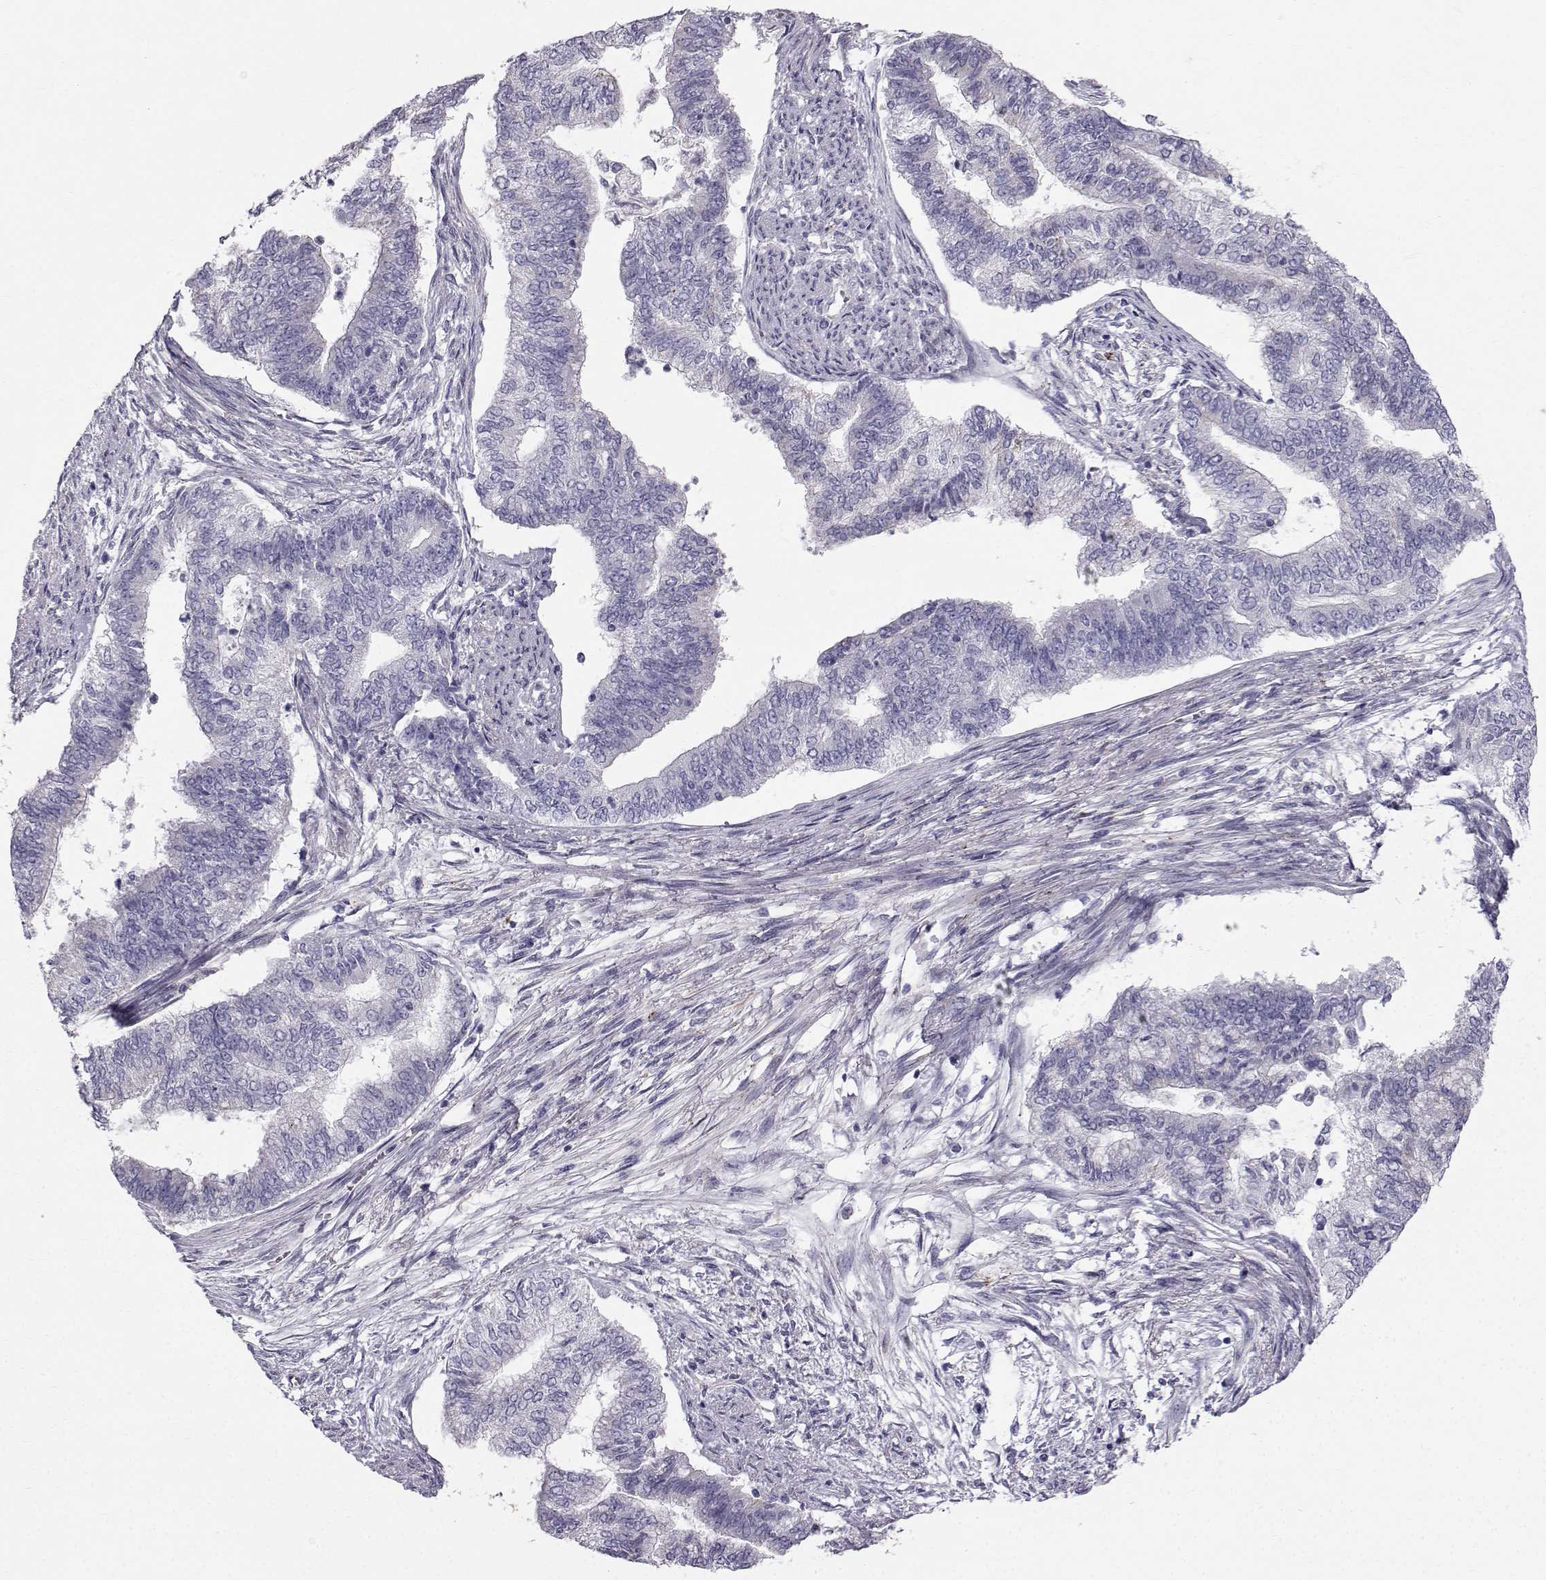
{"staining": {"intensity": "negative", "quantity": "none", "location": "none"}, "tissue": "endometrial cancer", "cell_type": "Tumor cells", "image_type": "cancer", "snomed": [{"axis": "morphology", "description": "Adenocarcinoma, NOS"}, {"axis": "topography", "description": "Endometrium"}], "caption": "This is an IHC histopathology image of endometrial cancer (adenocarcinoma). There is no staining in tumor cells.", "gene": "CALCR", "patient": {"sex": "female", "age": 65}}